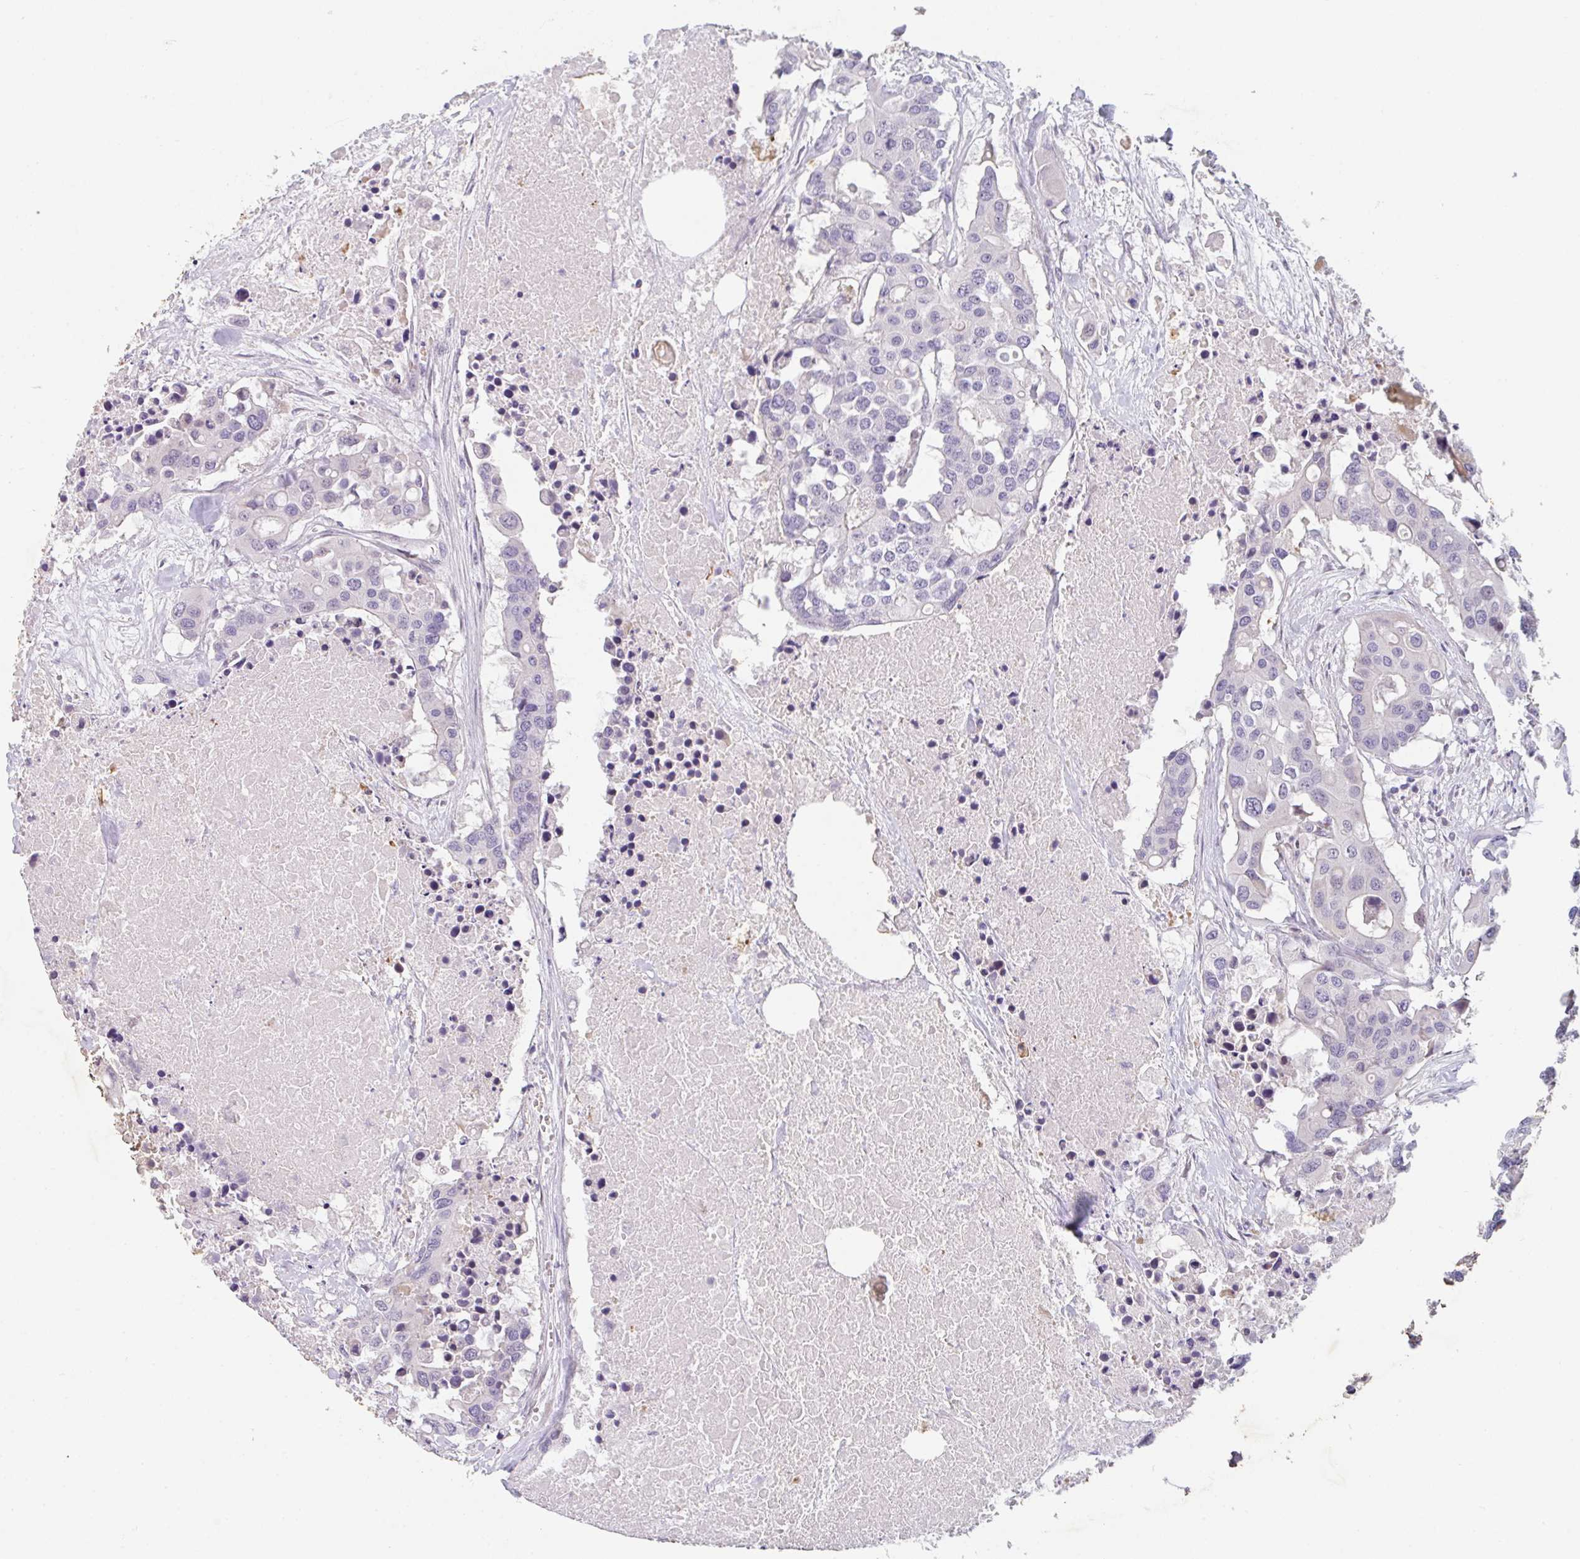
{"staining": {"intensity": "negative", "quantity": "none", "location": "none"}, "tissue": "colorectal cancer", "cell_type": "Tumor cells", "image_type": "cancer", "snomed": [{"axis": "morphology", "description": "Adenocarcinoma, NOS"}, {"axis": "topography", "description": "Colon"}], "caption": "Tumor cells are negative for brown protein staining in colorectal cancer (adenocarcinoma). The staining was performed using DAB (3,3'-diaminobenzidine) to visualize the protein expression in brown, while the nuclei were stained in blue with hematoxylin (Magnification: 20x).", "gene": "TNFRSF10A", "patient": {"sex": "male", "age": 77}}